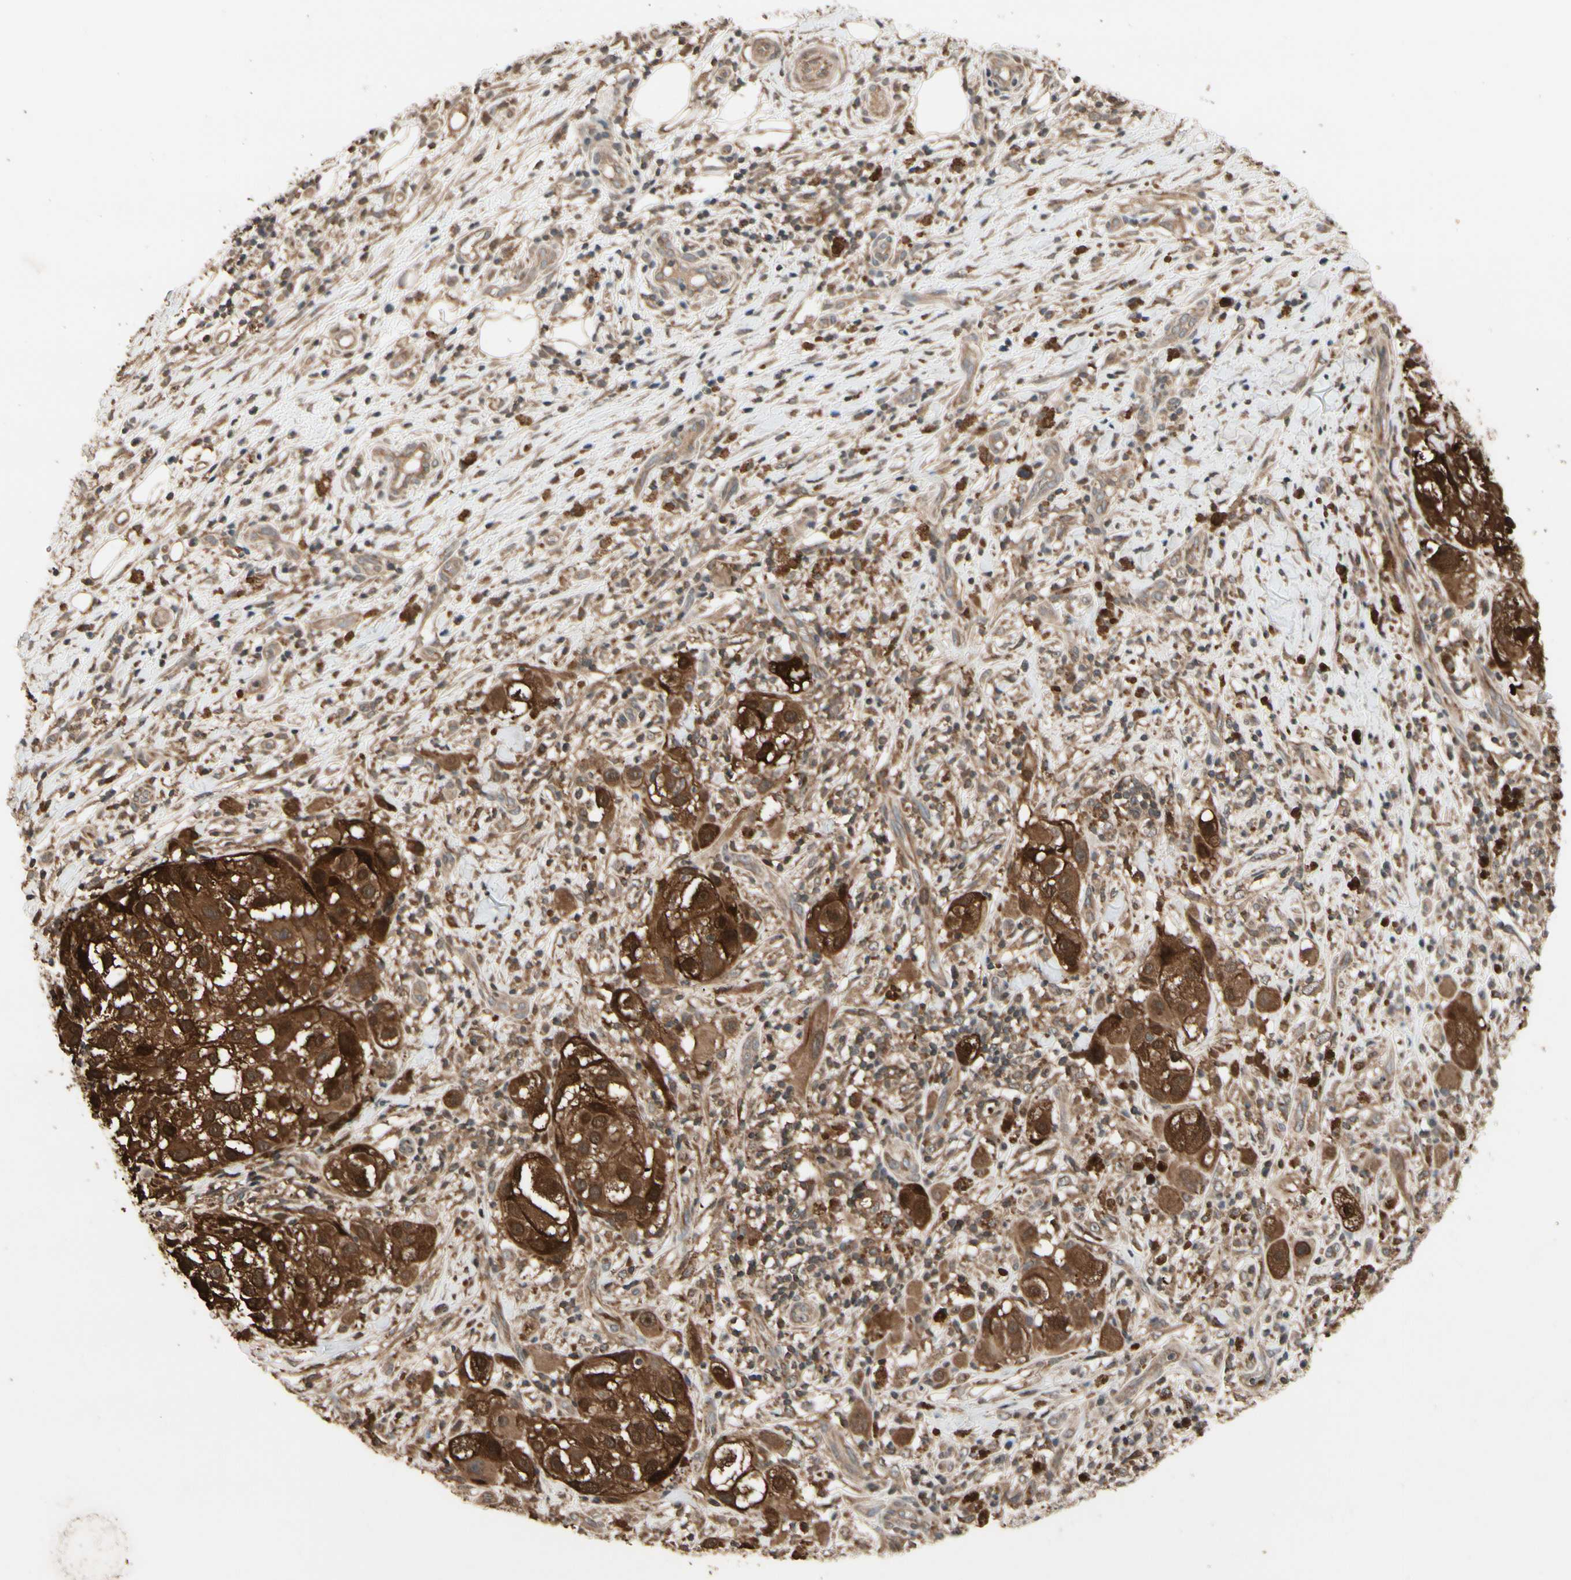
{"staining": {"intensity": "strong", "quantity": "<25%", "location": "cytoplasmic/membranous,nuclear"}, "tissue": "melanoma", "cell_type": "Tumor cells", "image_type": "cancer", "snomed": [{"axis": "morphology", "description": "Necrosis, NOS"}, {"axis": "morphology", "description": "Malignant melanoma, NOS"}, {"axis": "topography", "description": "Skin"}], "caption": "The micrograph demonstrates staining of melanoma, revealing strong cytoplasmic/membranous and nuclear protein expression (brown color) within tumor cells.", "gene": "CSF1R", "patient": {"sex": "female", "age": 87}}